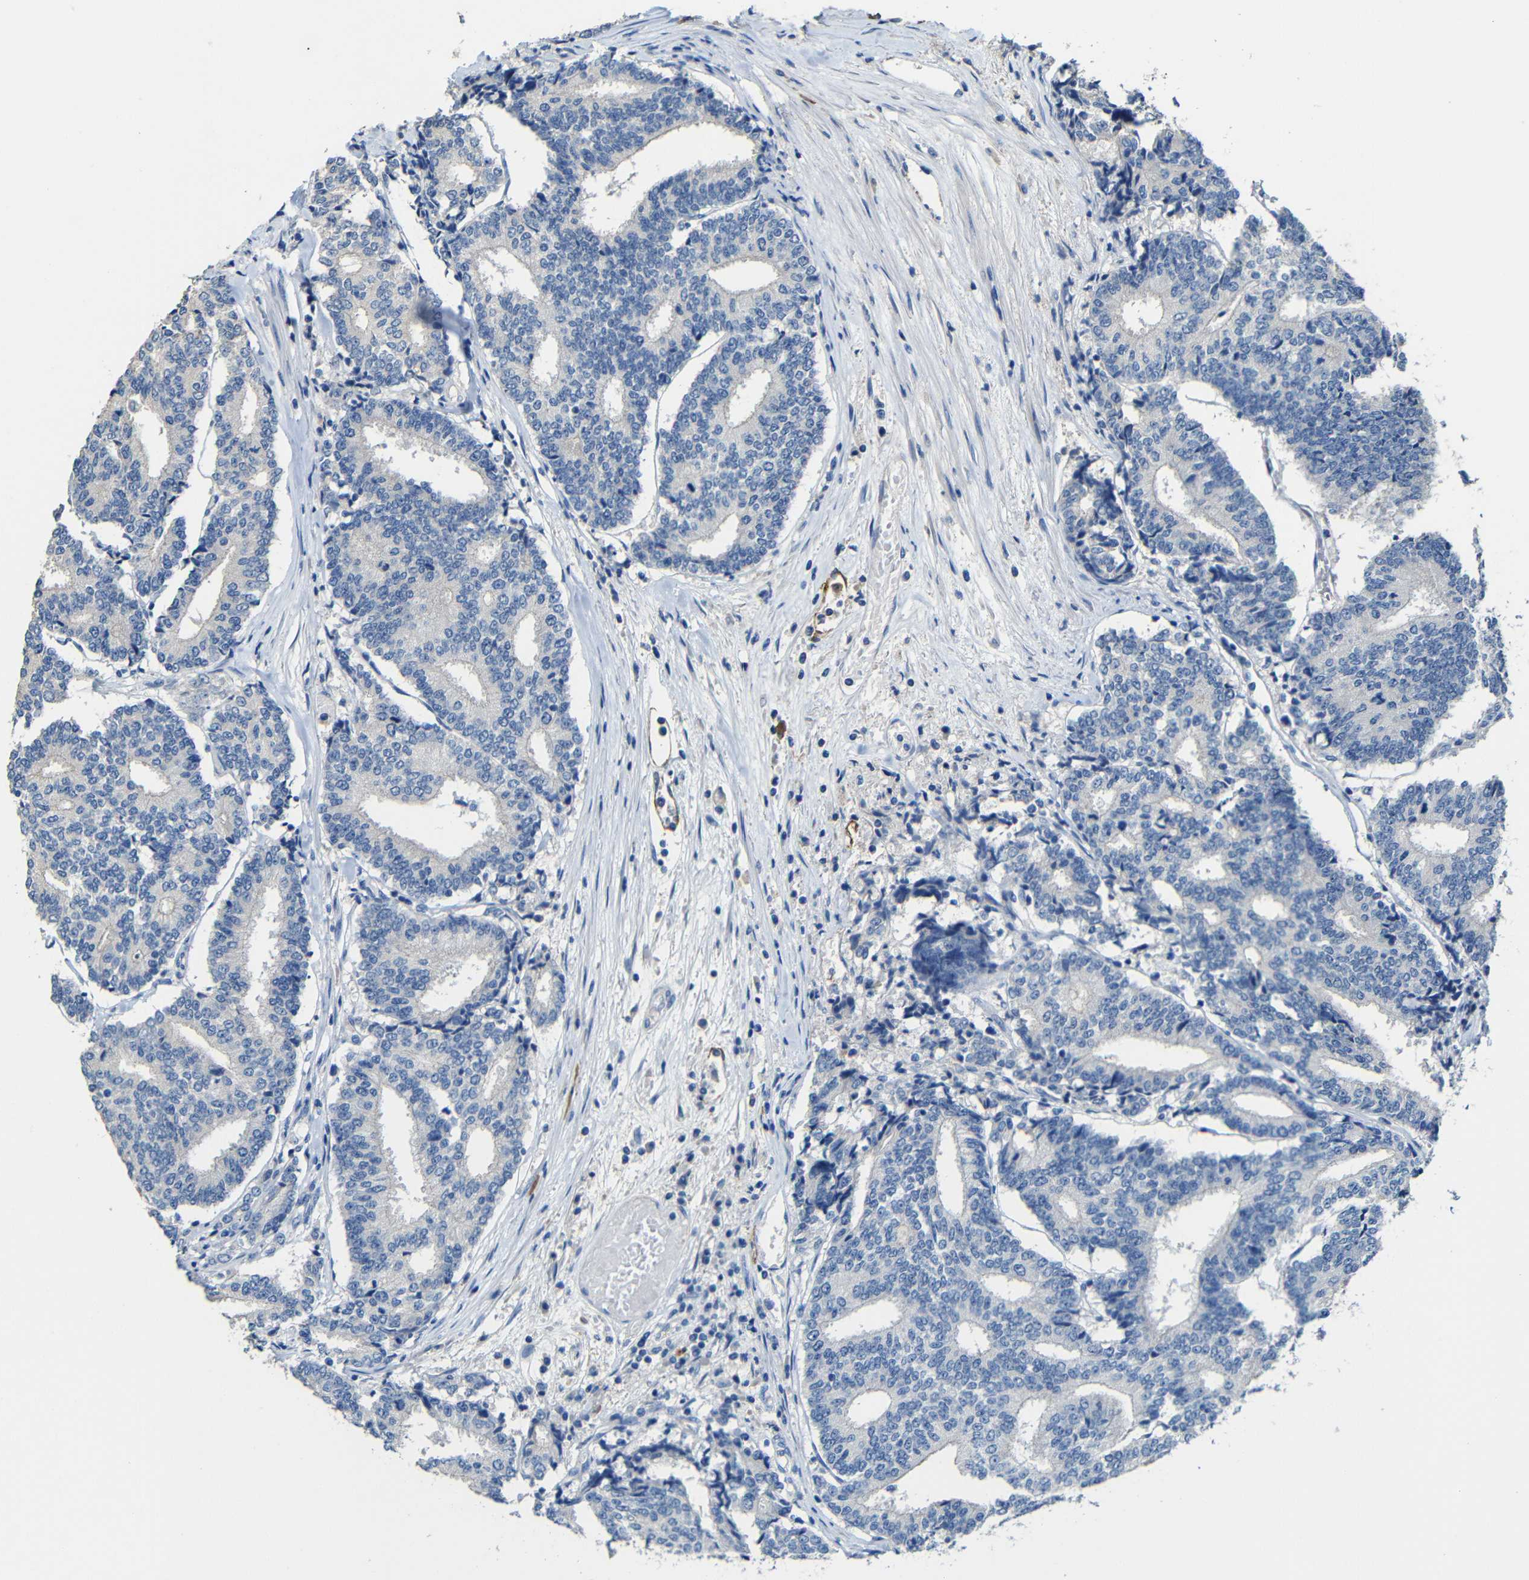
{"staining": {"intensity": "negative", "quantity": "none", "location": "none"}, "tissue": "prostate cancer", "cell_type": "Tumor cells", "image_type": "cancer", "snomed": [{"axis": "morphology", "description": "Normal tissue, NOS"}, {"axis": "morphology", "description": "Adenocarcinoma, High grade"}, {"axis": "topography", "description": "Prostate"}, {"axis": "topography", "description": "Seminal veicle"}], "caption": "Immunohistochemistry of human prostate cancer (high-grade adenocarcinoma) exhibits no positivity in tumor cells.", "gene": "ACKR2", "patient": {"sex": "male", "age": 55}}